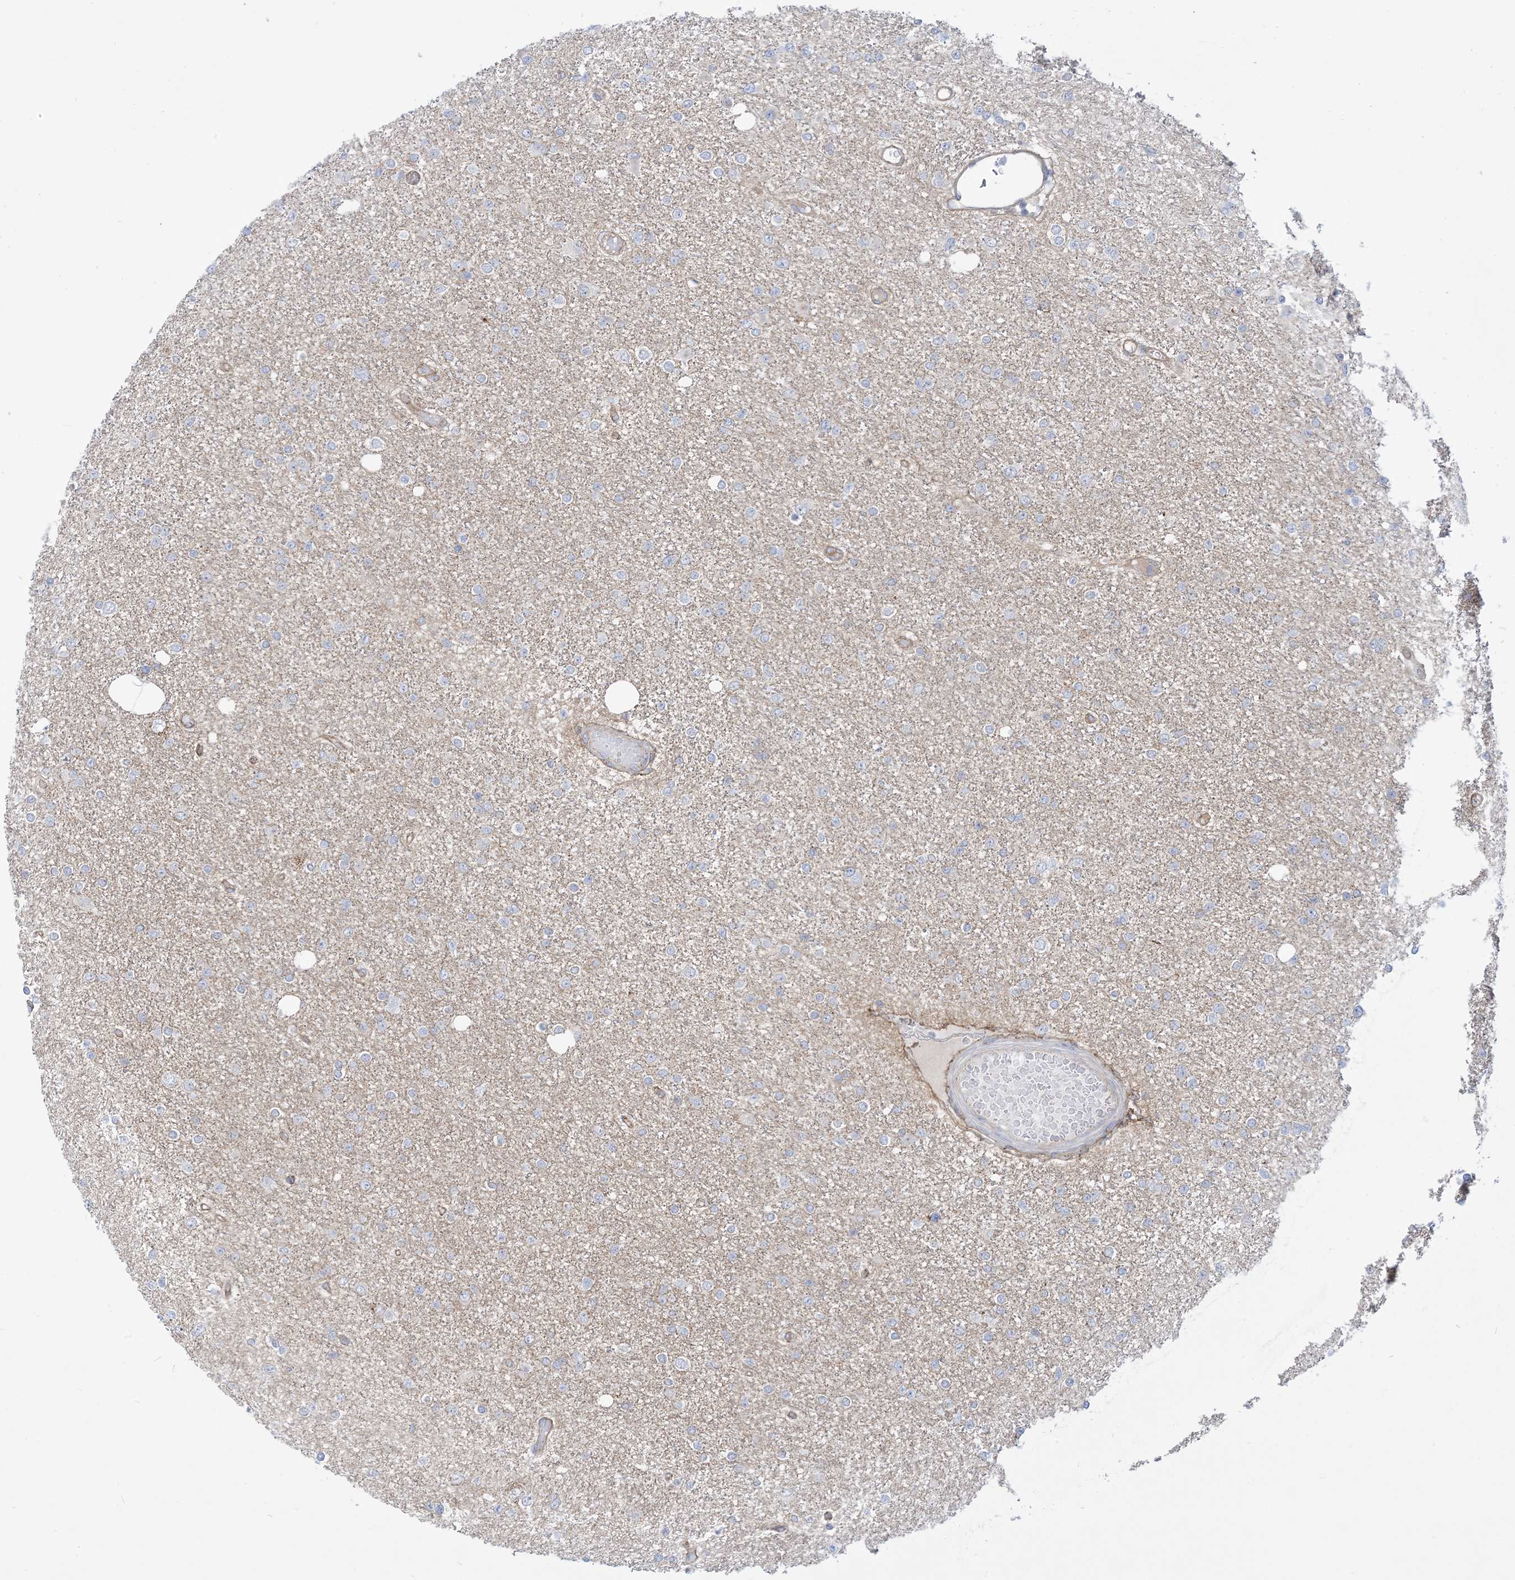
{"staining": {"intensity": "negative", "quantity": "none", "location": "none"}, "tissue": "glioma", "cell_type": "Tumor cells", "image_type": "cancer", "snomed": [{"axis": "morphology", "description": "Glioma, malignant, Low grade"}, {"axis": "topography", "description": "Brain"}], "caption": "This is a micrograph of immunohistochemistry staining of low-grade glioma (malignant), which shows no staining in tumor cells.", "gene": "MARS2", "patient": {"sex": "female", "age": 22}}